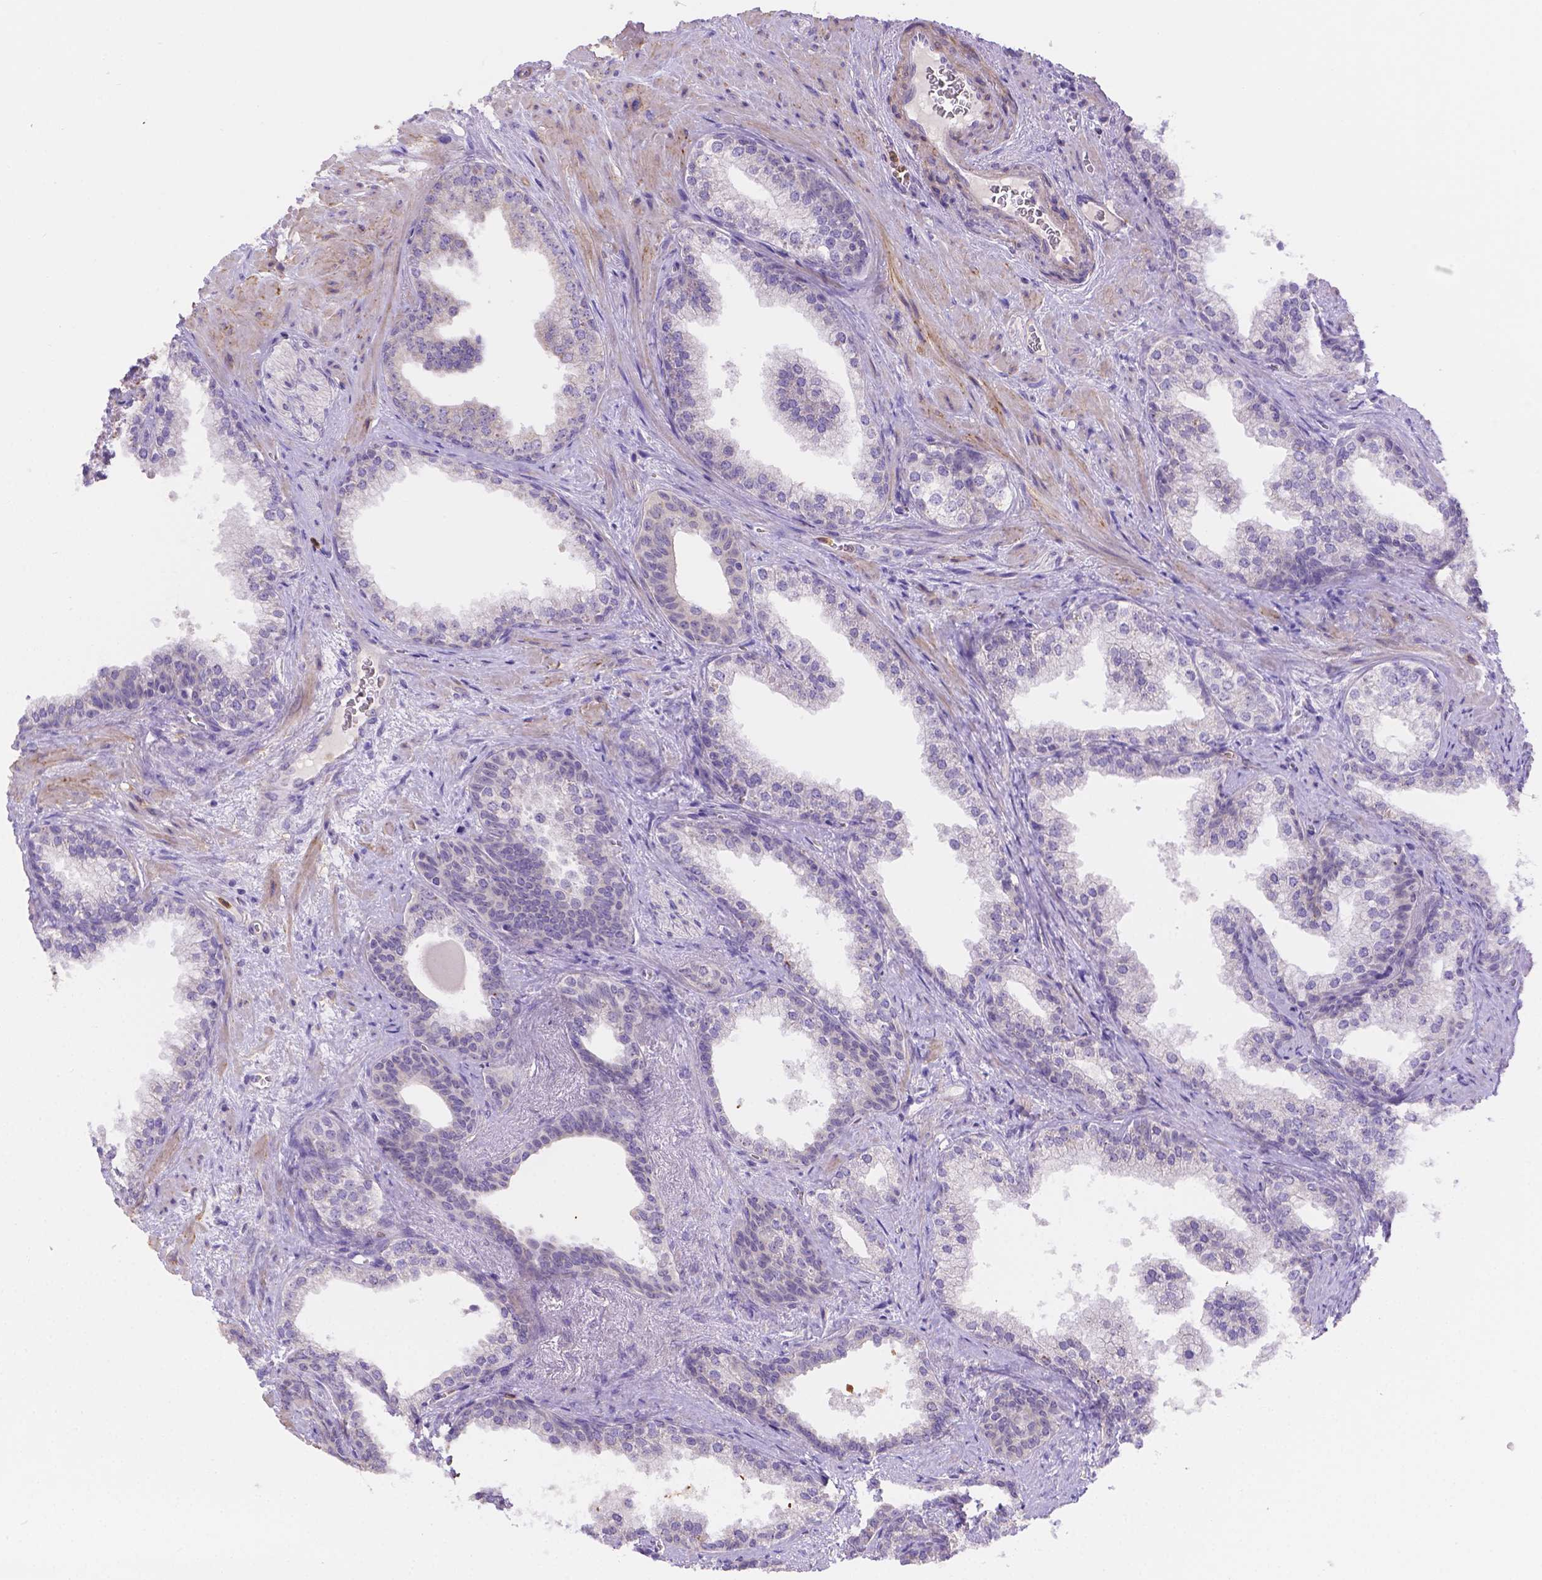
{"staining": {"intensity": "negative", "quantity": "none", "location": "none"}, "tissue": "prostate", "cell_type": "Glandular cells", "image_type": "normal", "snomed": [{"axis": "morphology", "description": "Normal tissue, NOS"}, {"axis": "topography", "description": "Prostate"}], "caption": "DAB (3,3'-diaminobenzidine) immunohistochemical staining of benign prostate demonstrates no significant expression in glandular cells.", "gene": "NXPE2", "patient": {"sex": "male", "age": 79}}